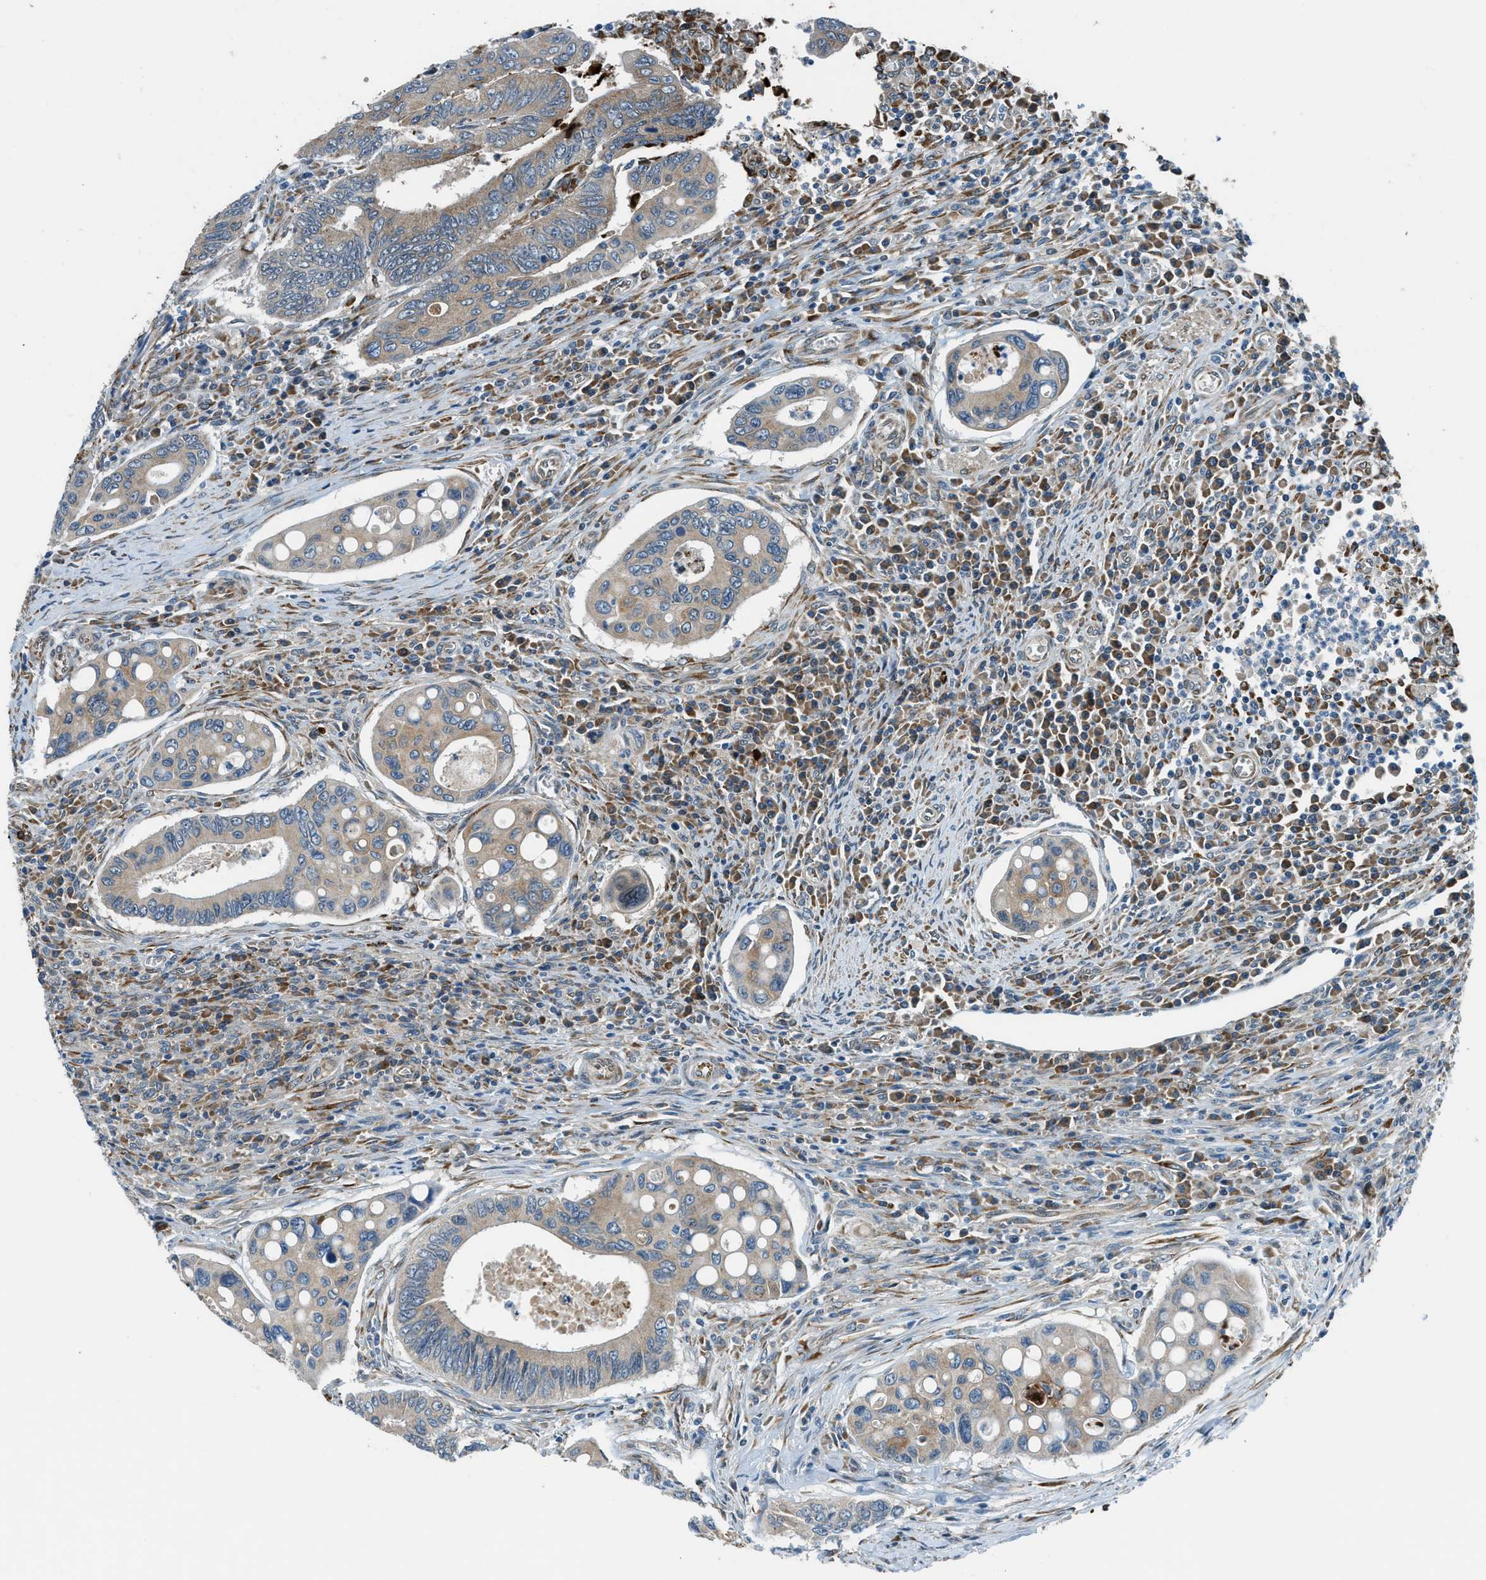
{"staining": {"intensity": "weak", "quantity": ">75%", "location": "cytoplasmic/membranous"}, "tissue": "colorectal cancer", "cell_type": "Tumor cells", "image_type": "cancer", "snomed": [{"axis": "morphology", "description": "Inflammation, NOS"}, {"axis": "morphology", "description": "Adenocarcinoma, NOS"}, {"axis": "topography", "description": "Colon"}], "caption": "DAB (3,3'-diaminobenzidine) immunohistochemical staining of human colorectal adenocarcinoma demonstrates weak cytoplasmic/membranous protein staining in about >75% of tumor cells. (DAB (3,3'-diaminobenzidine) IHC with brightfield microscopy, high magnification).", "gene": "GINM1", "patient": {"sex": "male", "age": 72}}